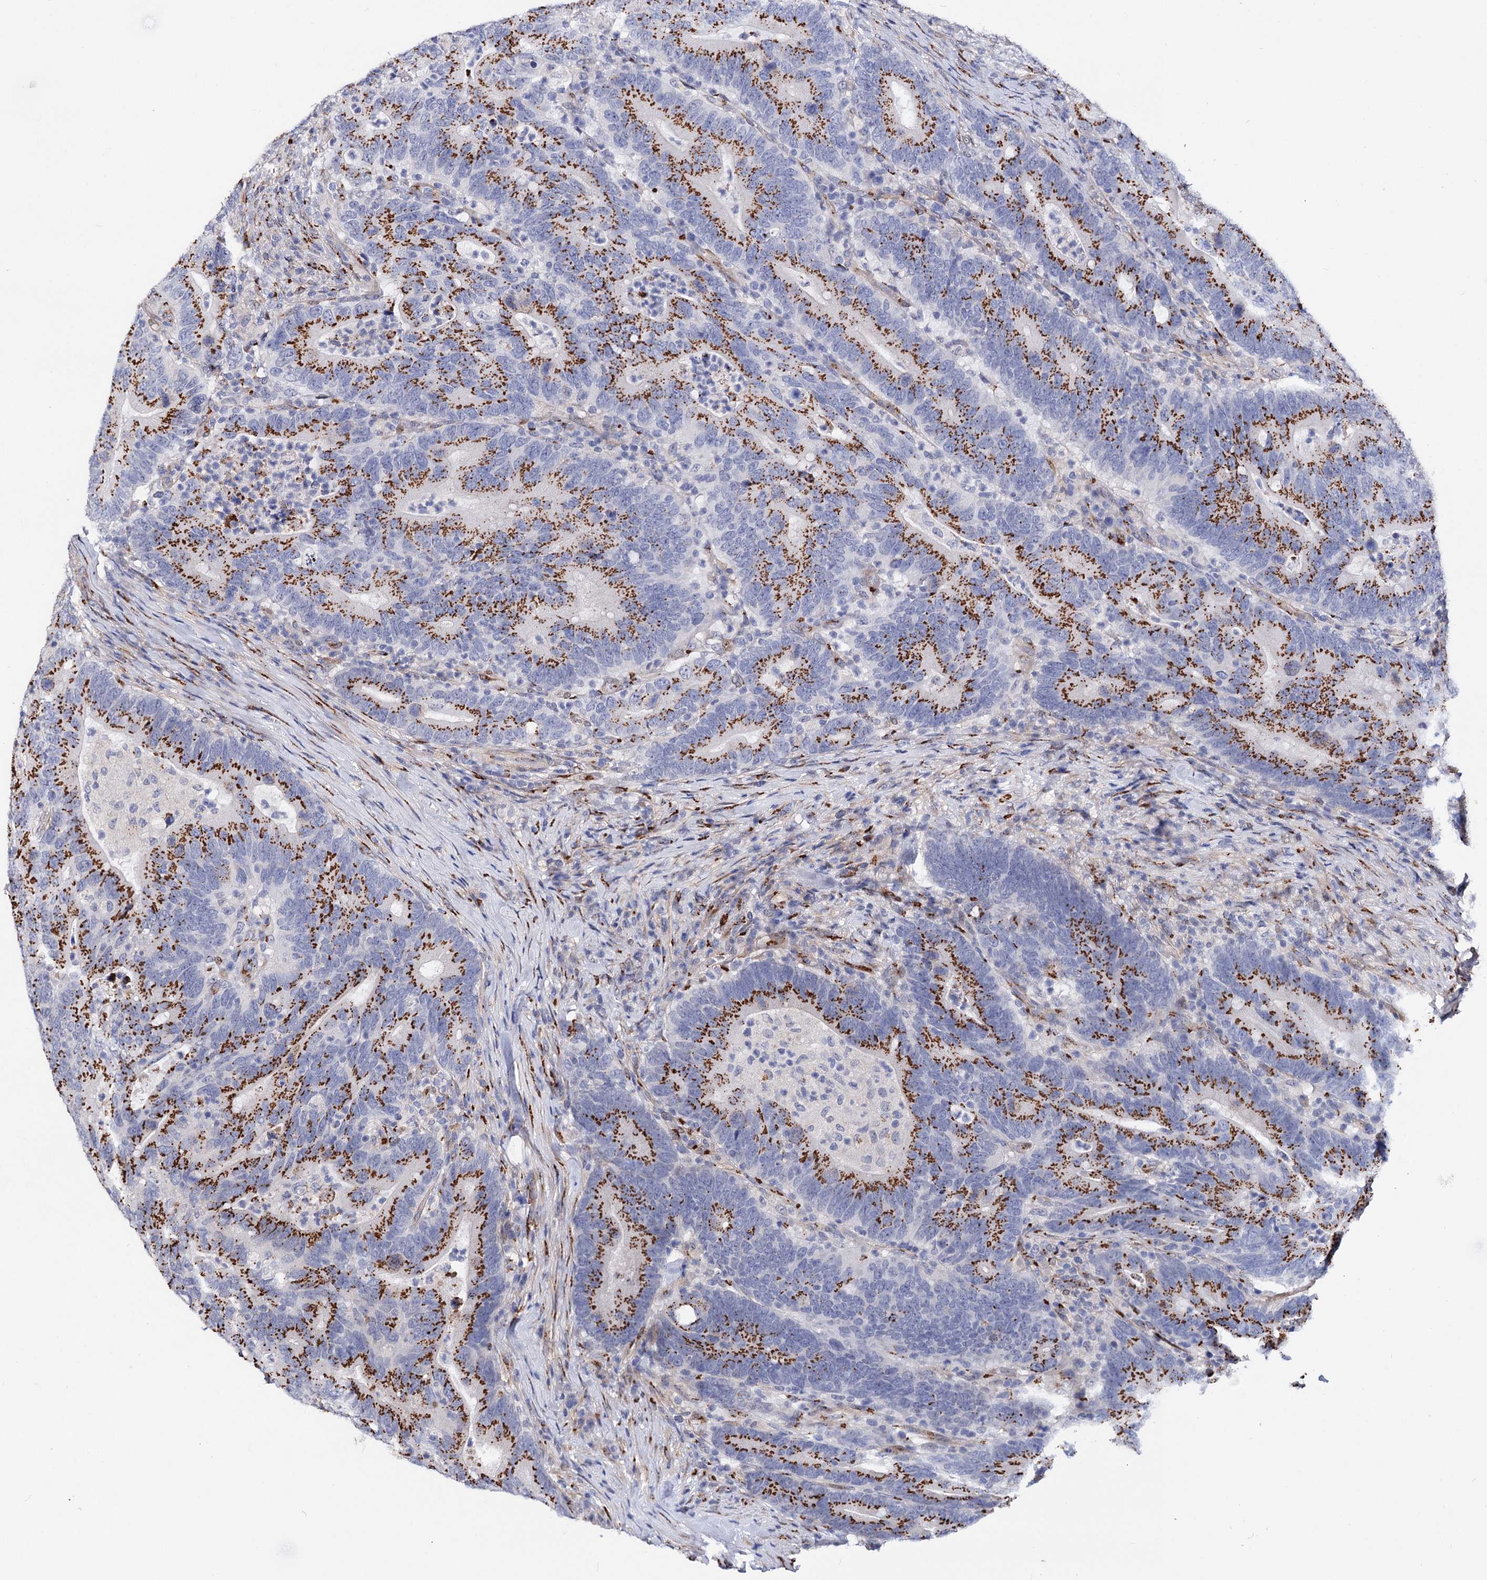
{"staining": {"intensity": "strong", "quantity": ">75%", "location": "cytoplasmic/membranous"}, "tissue": "colorectal cancer", "cell_type": "Tumor cells", "image_type": "cancer", "snomed": [{"axis": "morphology", "description": "Adenocarcinoma, NOS"}, {"axis": "topography", "description": "Colon"}], "caption": "Immunohistochemistry photomicrograph of human colorectal cancer stained for a protein (brown), which demonstrates high levels of strong cytoplasmic/membranous expression in about >75% of tumor cells.", "gene": "C11orf96", "patient": {"sex": "female", "age": 66}}